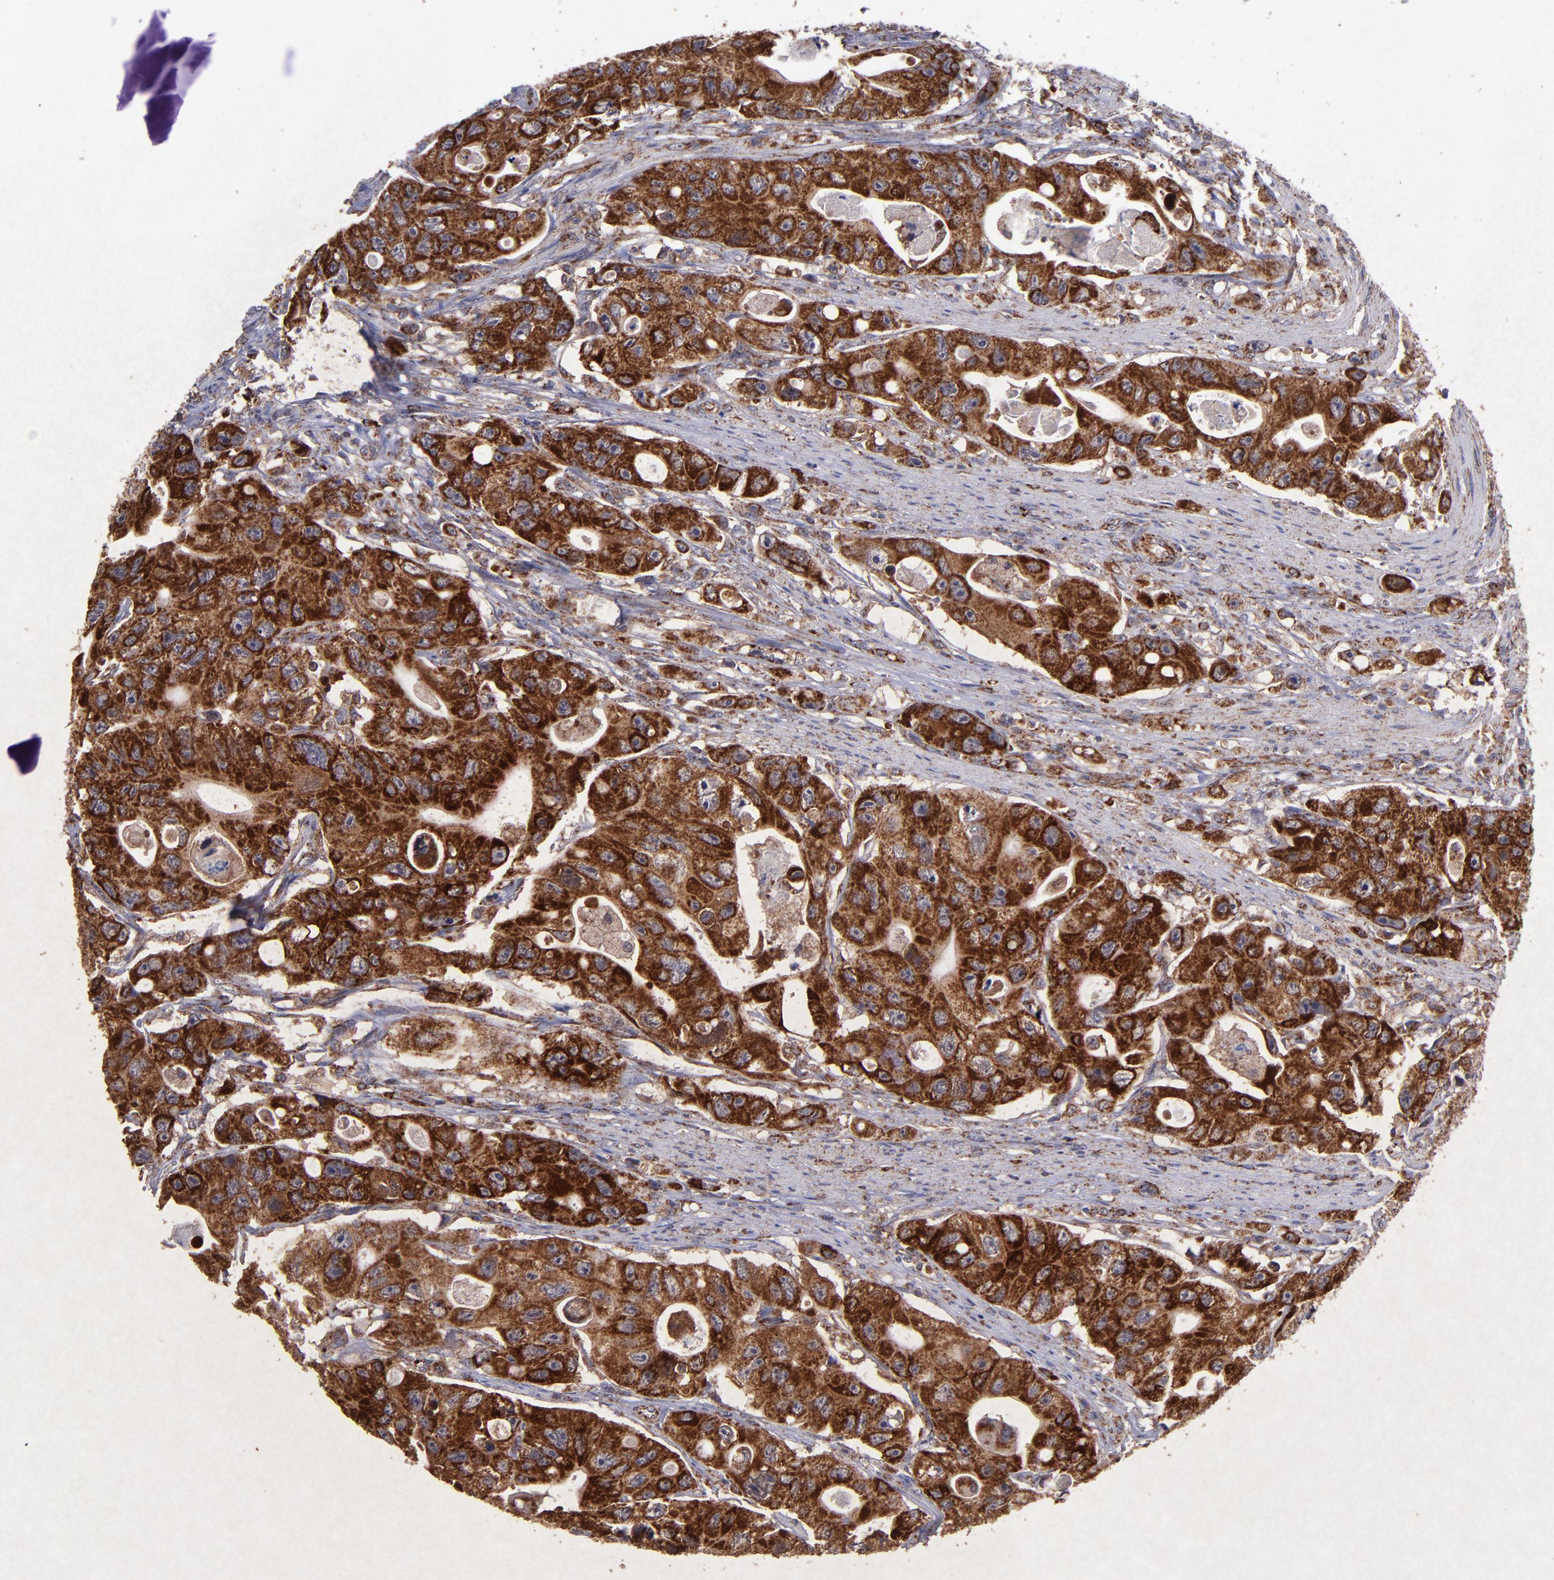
{"staining": {"intensity": "strong", "quantity": ">75%", "location": "cytoplasmic/membranous"}, "tissue": "colorectal cancer", "cell_type": "Tumor cells", "image_type": "cancer", "snomed": [{"axis": "morphology", "description": "Adenocarcinoma, NOS"}, {"axis": "topography", "description": "Colon"}], "caption": "This micrograph displays adenocarcinoma (colorectal) stained with immunohistochemistry (IHC) to label a protein in brown. The cytoplasmic/membranous of tumor cells show strong positivity for the protein. Nuclei are counter-stained blue.", "gene": "TIMM9", "patient": {"sex": "female", "age": 46}}